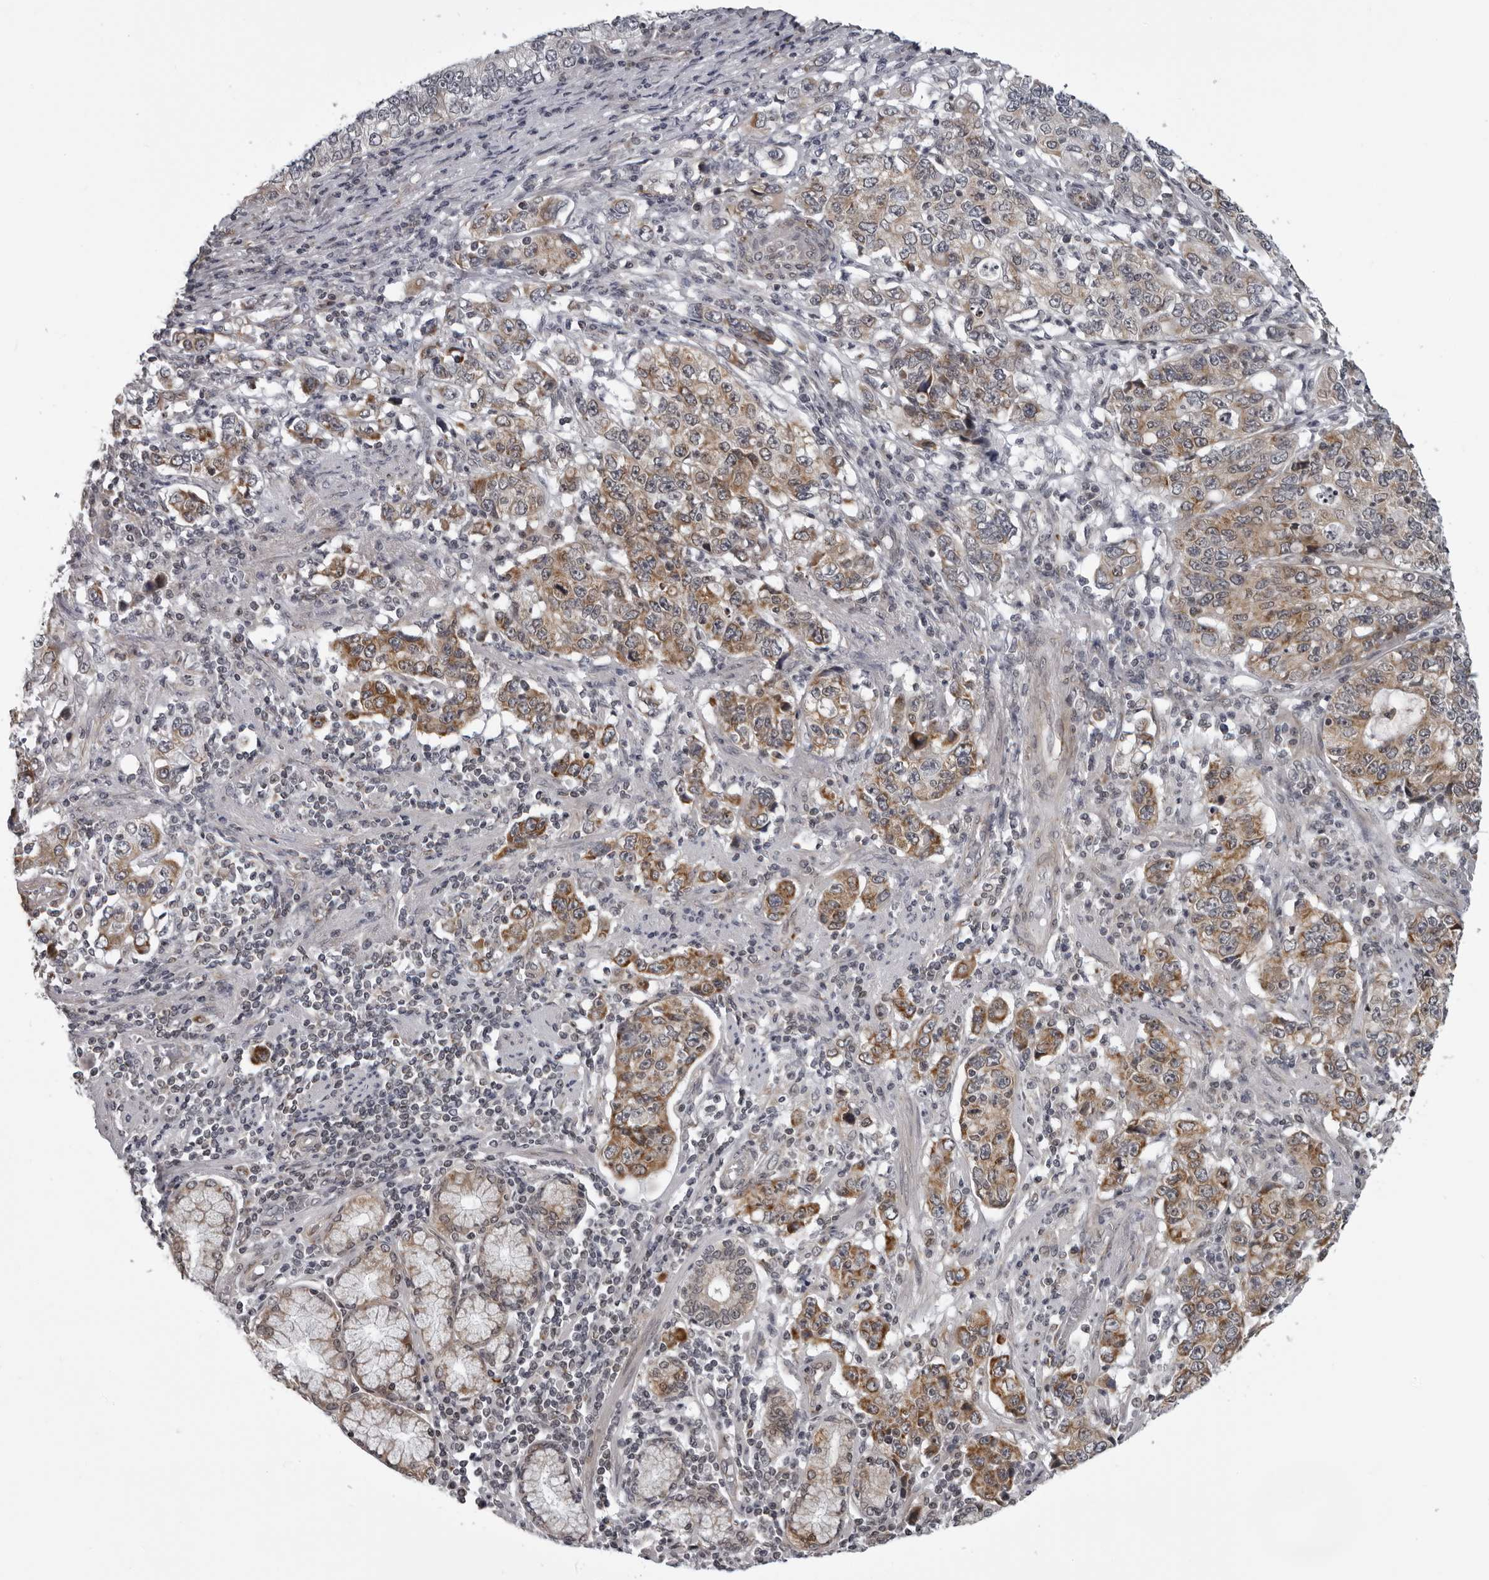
{"staining": {"intensity": "moderate", "quantity": "25%-75%", "location": "cytoplasmic/membranous"}, "tissue": "stomach cancer", "cell_type": "Tumor cells", "image_type": "cancer", "snomed": [{"axis": "morphology", "description": "Adenocarcinoma, NOS"}, {"axis": "topography", "description": "Stomach, lower"}], "caption": "The photomicrograph demonstrates staining of stomach cancer, revealing moderate cytoplasmic/membranous protein staining (brown color) within tumor cells.", "gene": "RTCA", "patient": {"sex": "female", "age": 72}}